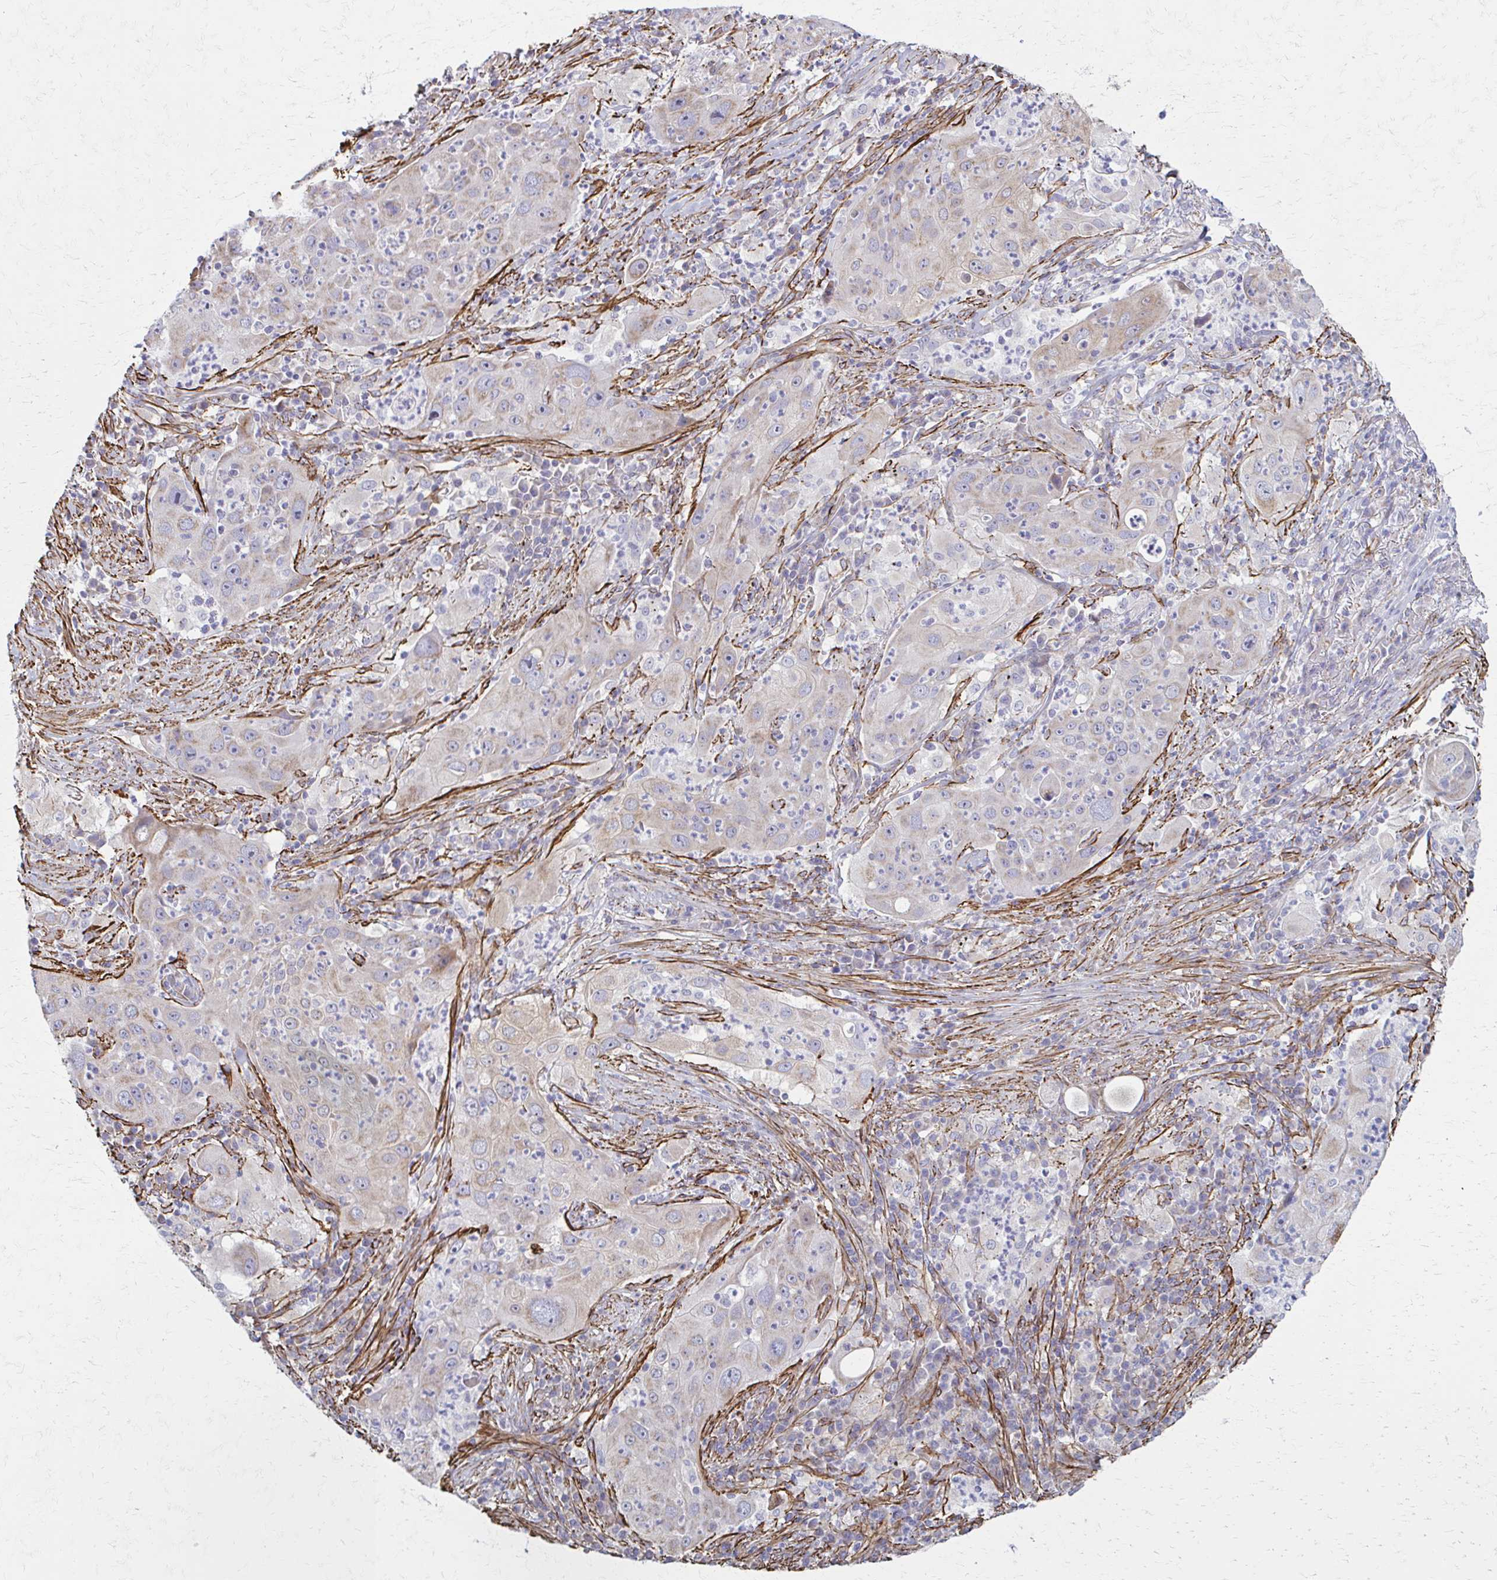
{"staining": {"intensity": "weak", "quantity": "<25%", "location": "cytoplasmic/membranous"}, "tissue": "lung cancer", "cell_type": "Tumor cells", "image_type": "cancer", "snomed": [{"axis": "morphology", "description": "Squamous cell carcinoma, NOS"}, {"axis": "topography", "description": "Lung"}], "caption": "A histopathology image of human lung cancer (squamous cell carcinoma) is negative for staining in tumor cells.", "gene": "TIMMDC1", "patient": {"sex": "female", "age": 59}}